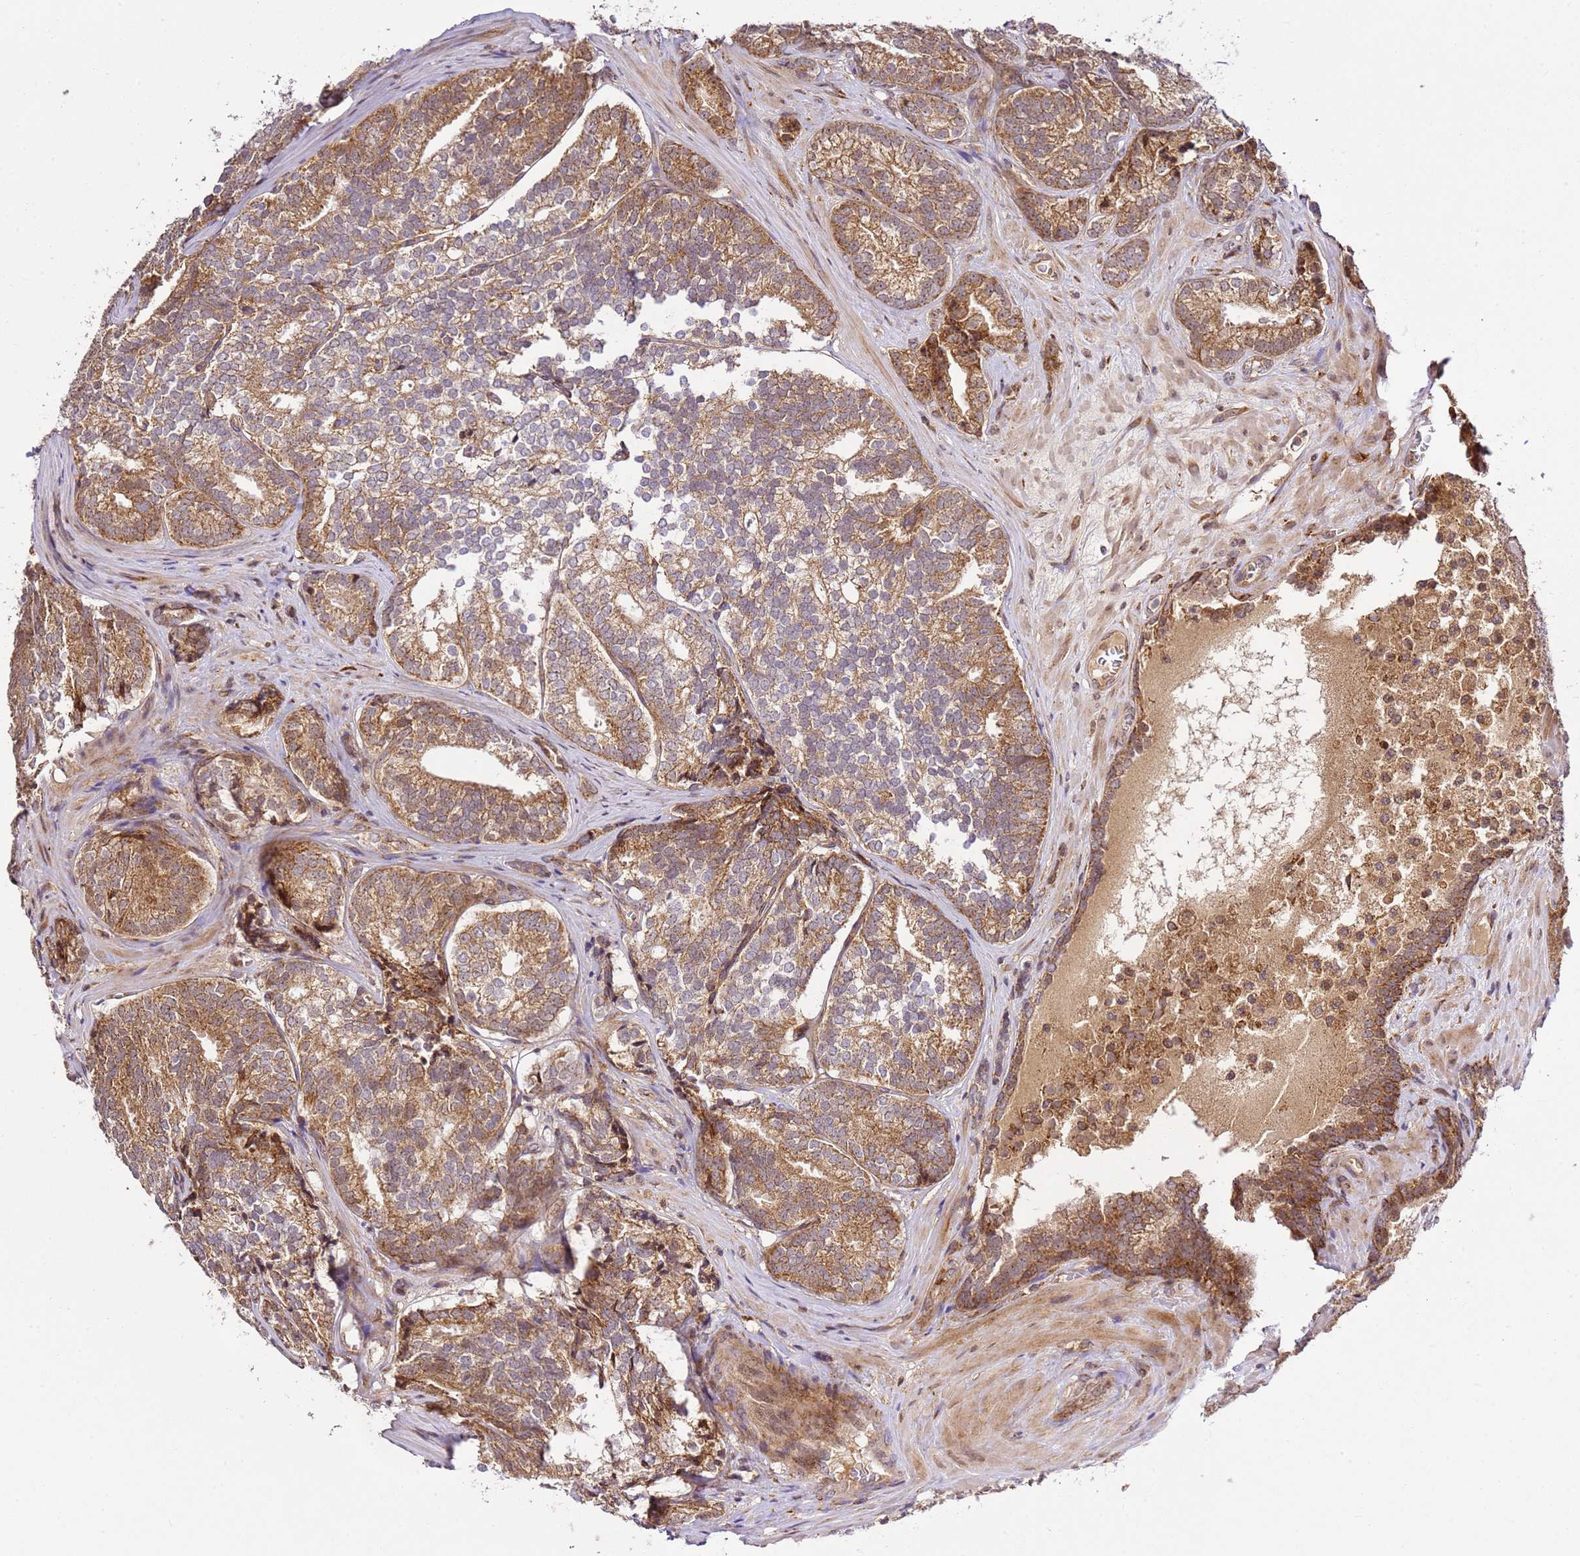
{"staining": {"intensity": "moderate", "quantity": ">75%", "location": "cytoplasmic/membranous"}, "tissue": "prostate cancer", "cell_type": "Tumor cells", "image_type": "cancer", "snomed": [{"axis": "morphology", "description": "Adenocarcinoma, High grade"}, {"axis": "topography", "description": "Prostate"}], "caption": "A photomicrograph of prostate cancer stained for a protein reveals moderate cytoplasmic/membranous brown staining in tumor cells.", "gene": "RASA3", "patient": {"sex": "male", "age": 63}}